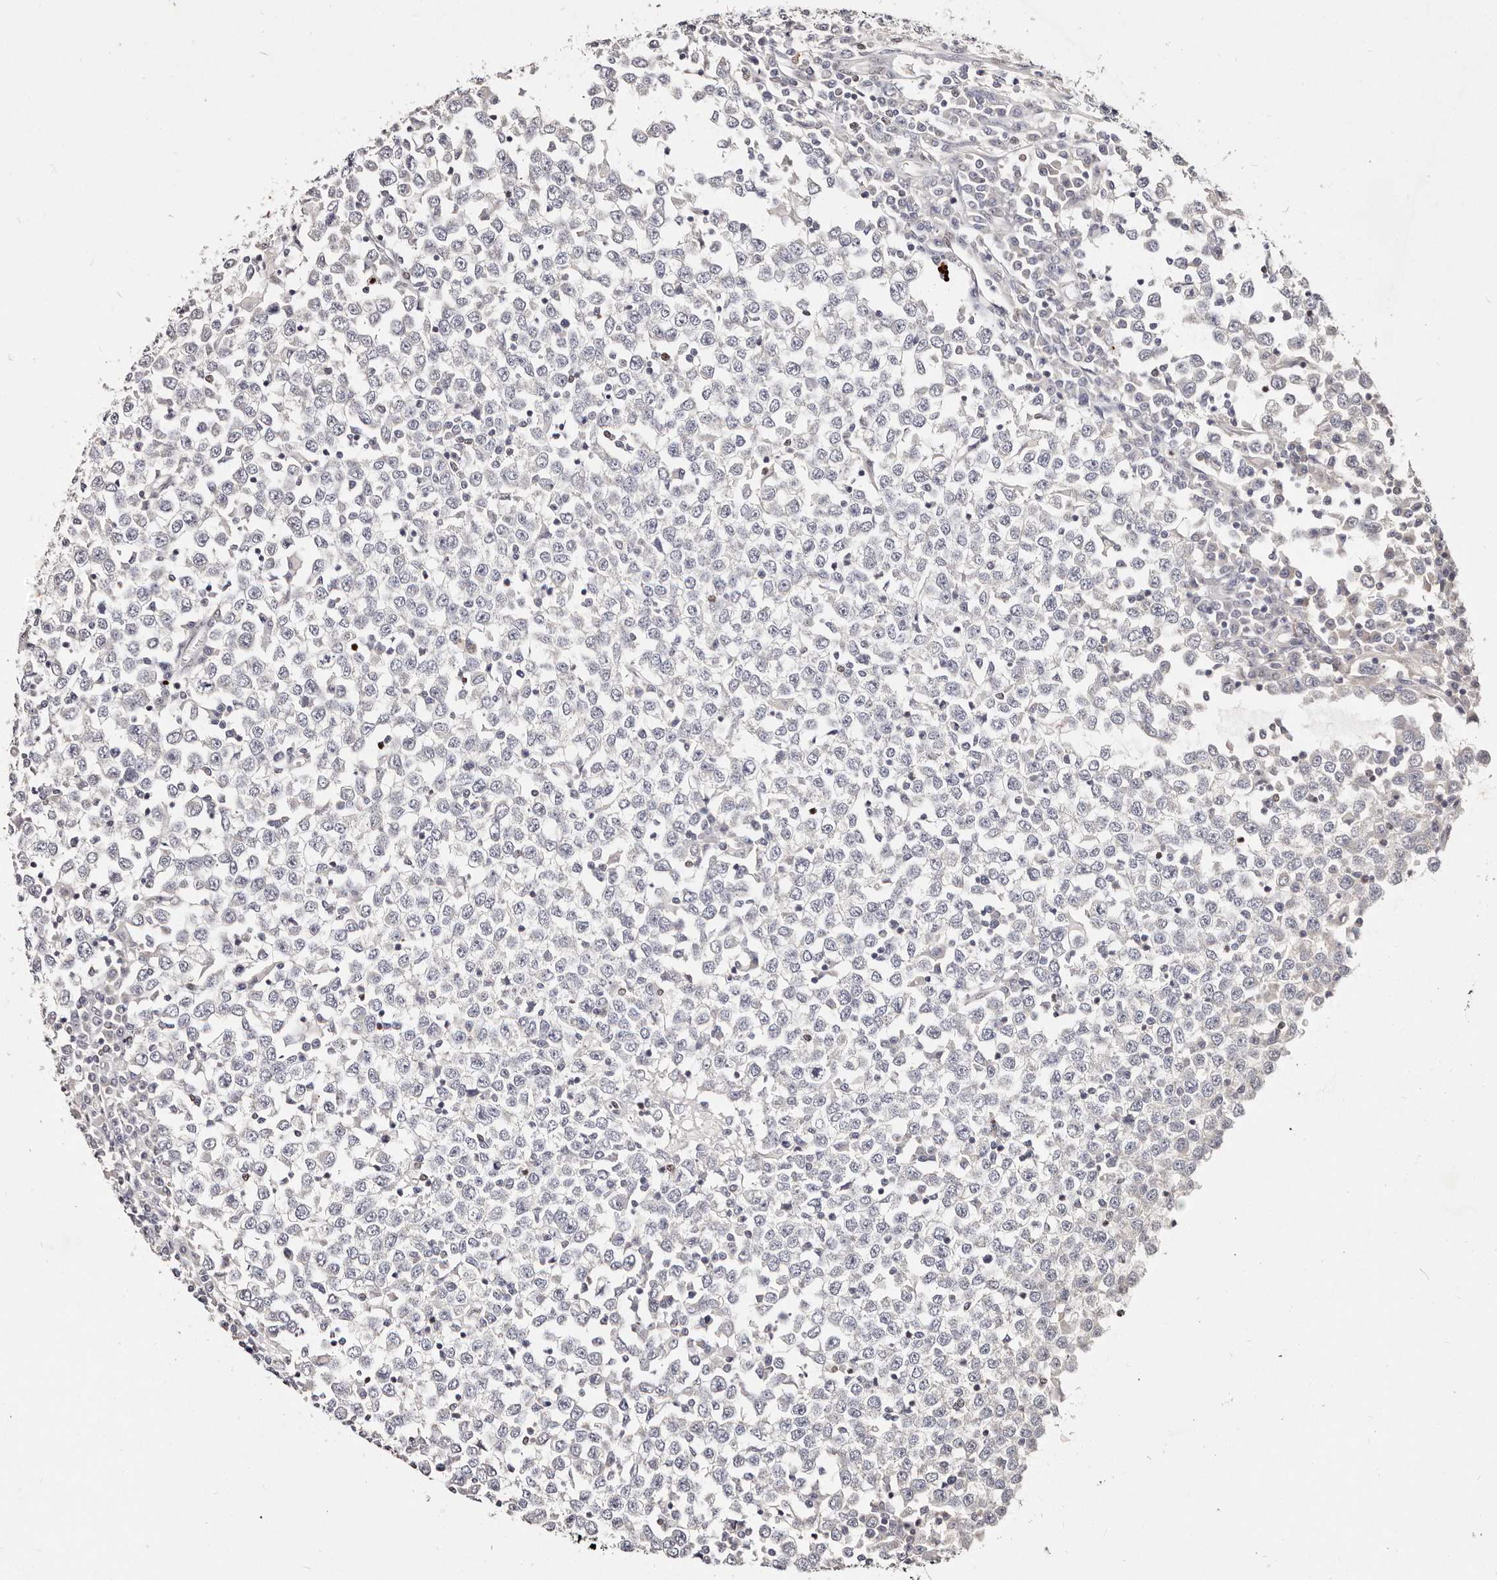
{"staining": {"intensity": "negative", "quantity": "none", "location": "none"}, "tissue": "testis cancer", "cell_type": "Tumor cells", "image_type": "cancer", "snomed": [{"axis": "morphology", "description": "Seminoma, NOS"}, {"axis": "topography", "description": "Testis"}], "caption": "Immunohistochemistry micrograph of neoplastic tissue: human testis cancer stained with DAB displays no significant protein positivity in tumor cells.", "gene": "IQGAP3", "patient": {"sex": "male", "age": 65}}